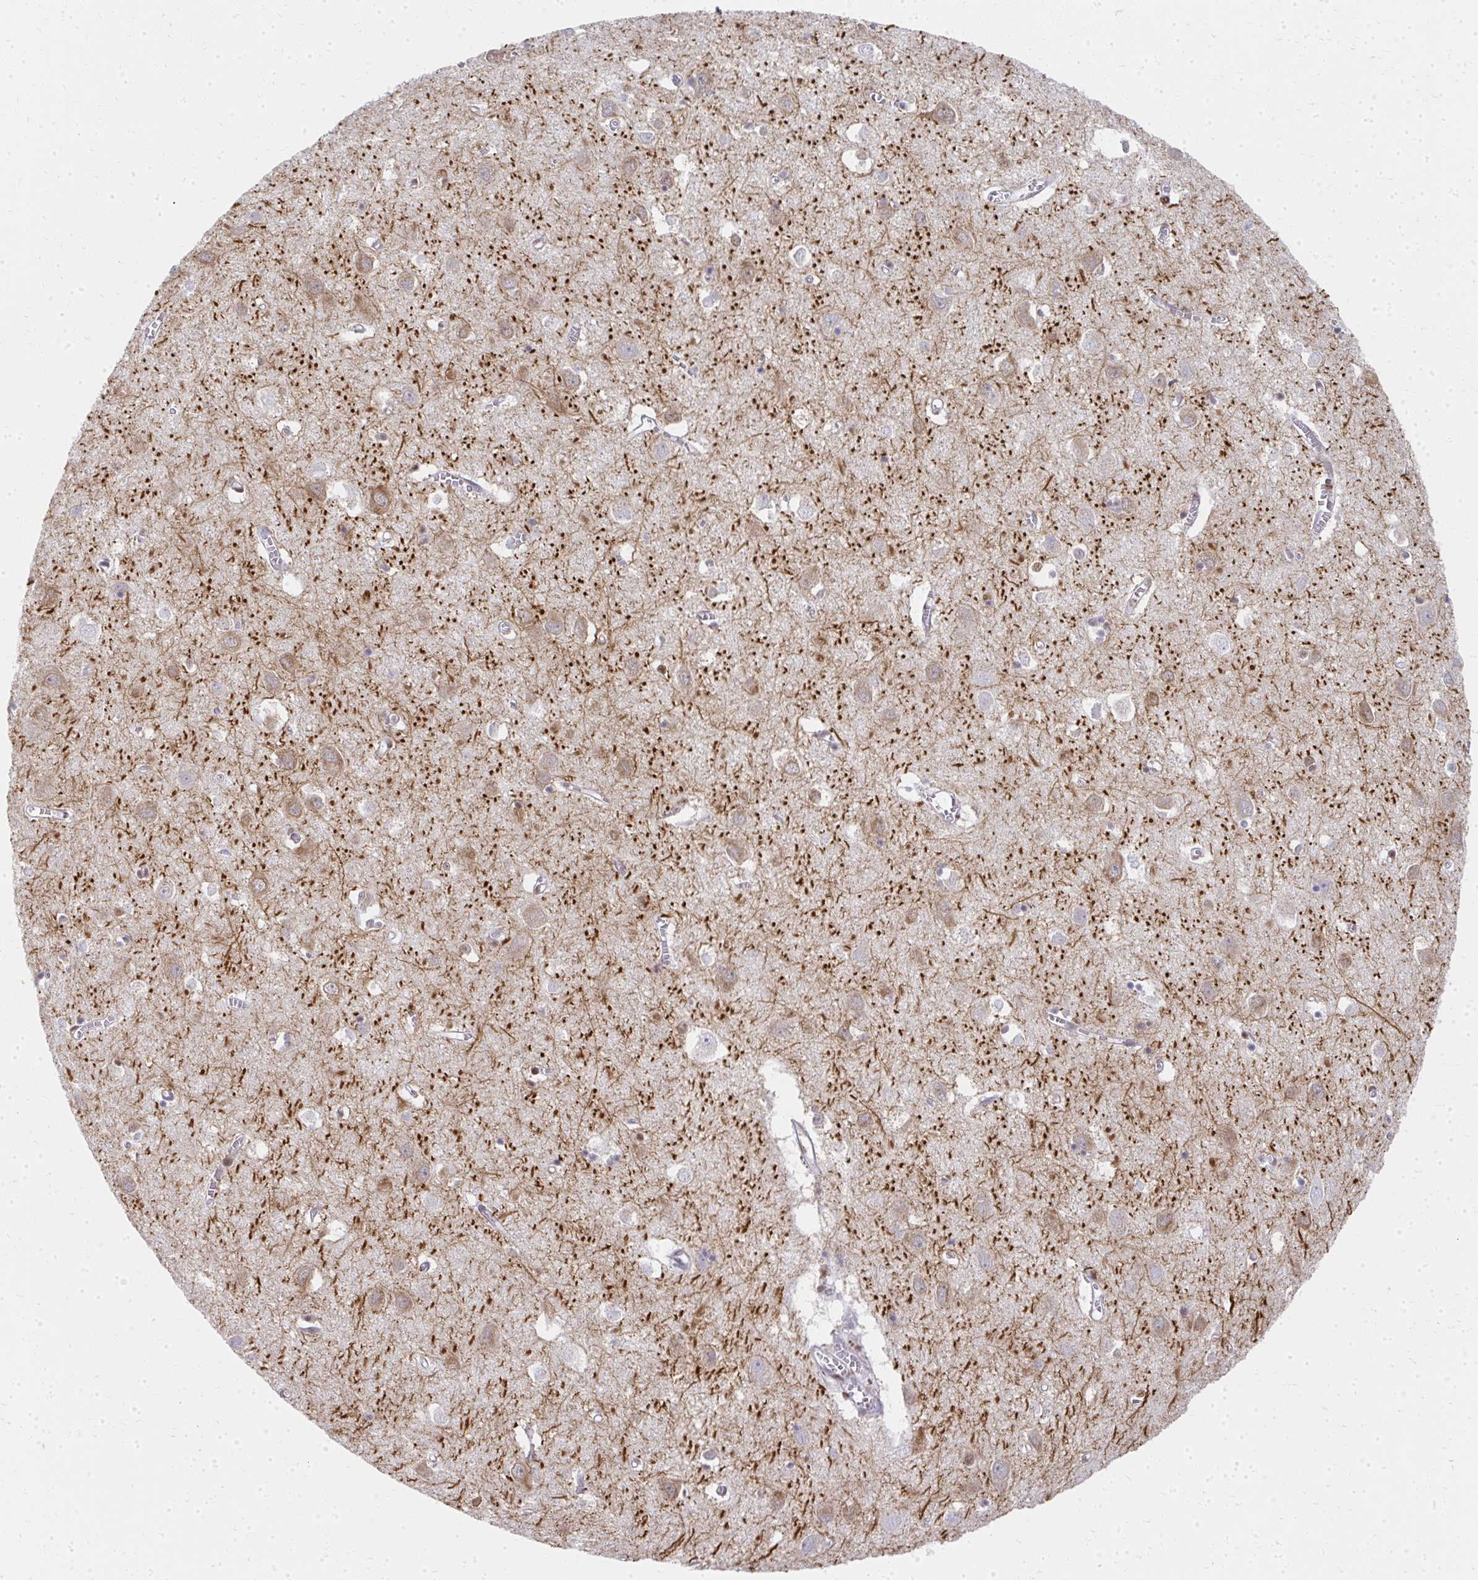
{"staining": {"intensity": "weak", "quantity": "<25%", "location": "cytoplasmic/membranous"}, "tissue": "cerebral cortex", "cell_type": "Endothelial cells", "image_type": "normal", "snomed": [{"axis": "morphology", "description": "Normal tissue, NOS"}, {"axis": "topography", "description": "Cerebral cortex"}], "caption": "High power microscopy histopathology image of an immunohistochemistry (IHC) micrograph of unremarkable cerebral cortex, revealing no significant staining in endothelial cells. (Immunohistochemistry, brightfield microscopy, high magnification).", "gene": "CREBBP", "patient": {"sex": "male", "age": 70}}